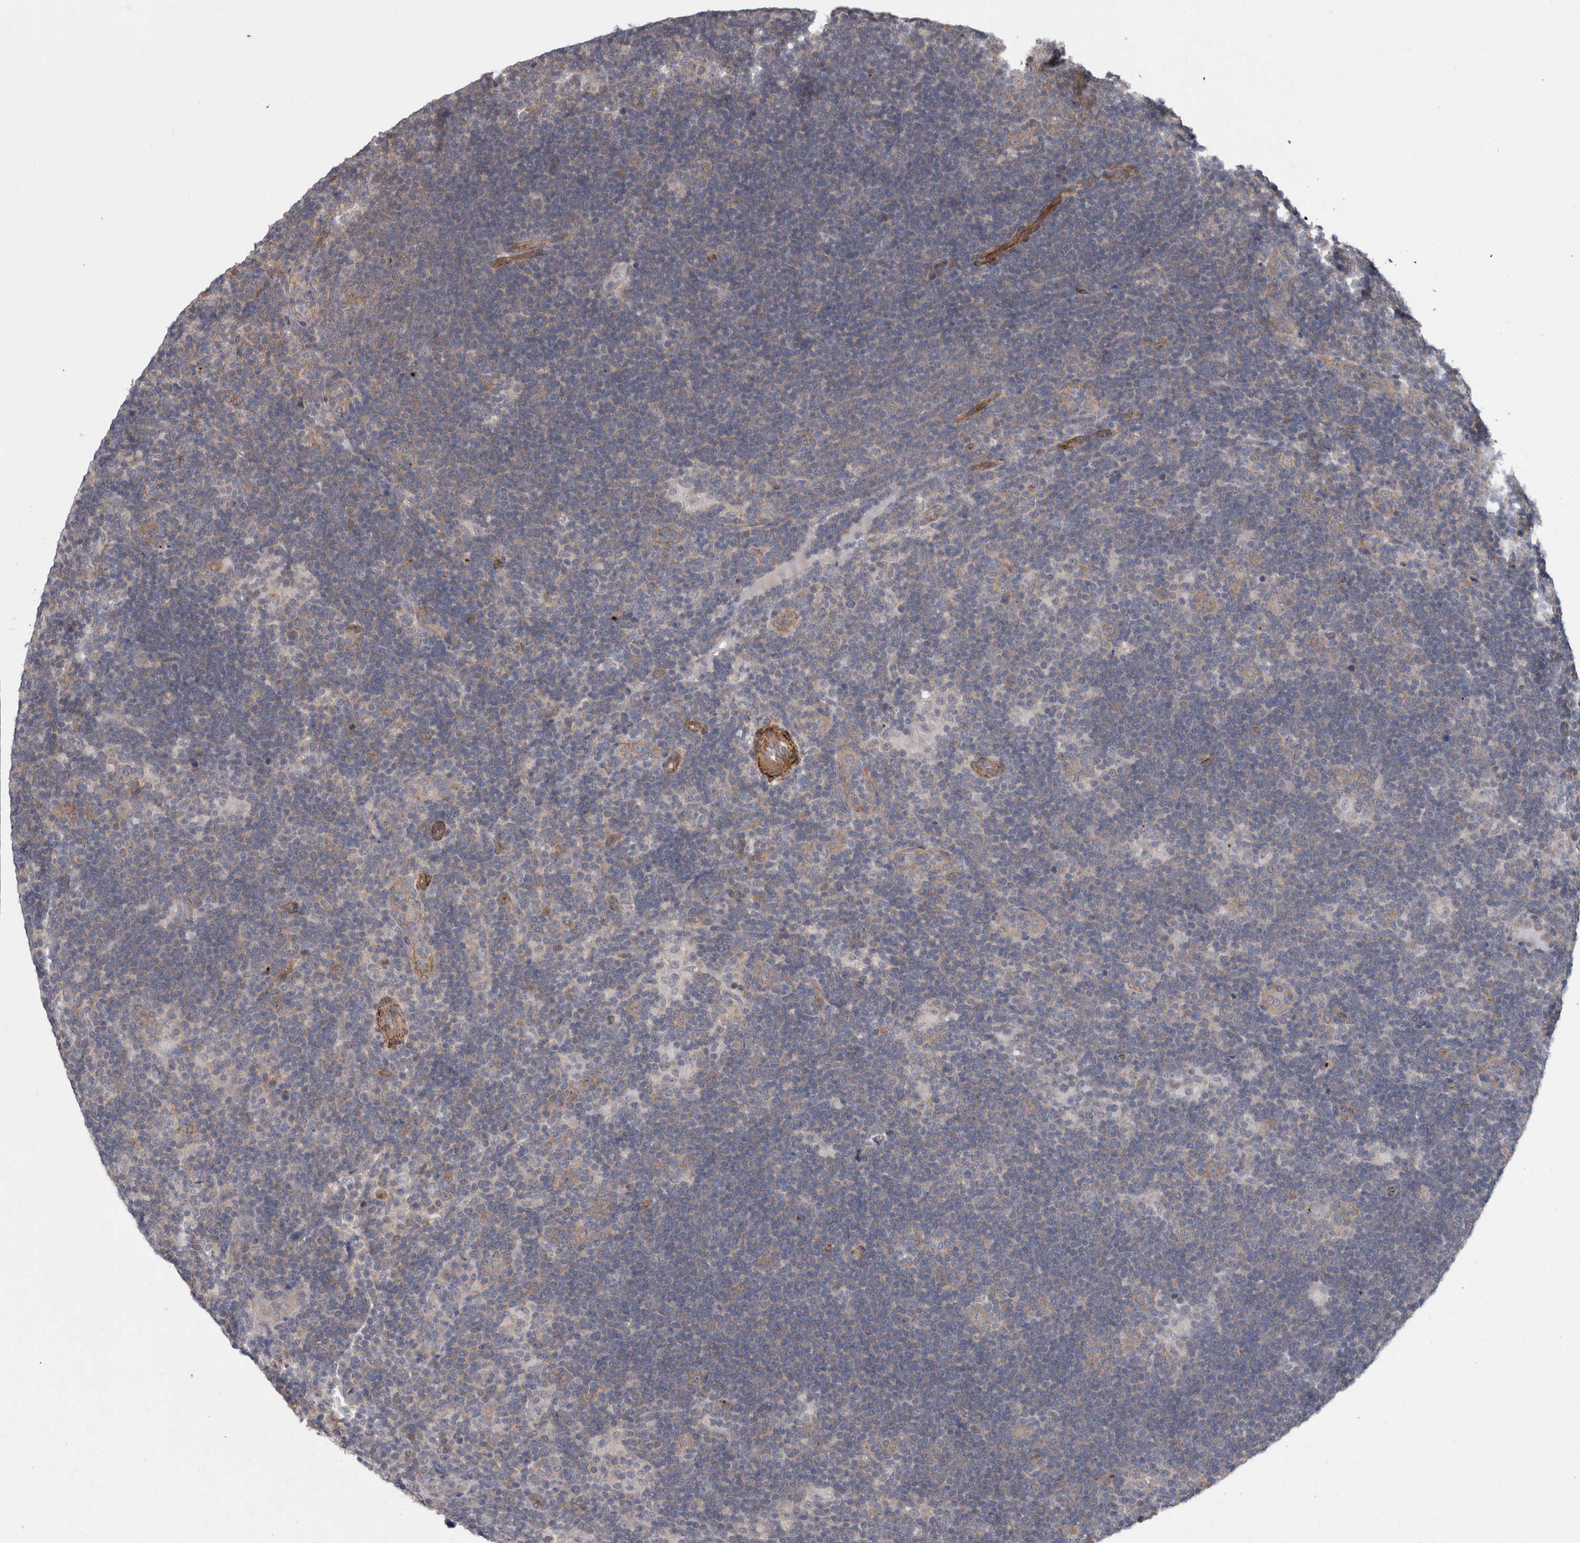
{"staining": {"intensity": "weak", "quantity": "25%-75%", "location": "cytoplasmic/membranous"}, "tissue": "lymphoma", "cell_type": "Tumor cells", "image_type": "cancer", "snomed": [{"axis": "morphology", "description": "Hodgkin's disease, NOS"}, {"axis": "topography", "description": "Lymph node"}], "caption": "IHC photomicrograph of neoplastic tissue: human lymphoma stained using IHC demonstrates low levels of weak protein expression localized specifically in the cytoplasmic/membranous of tumor cells, appearing as a cytoplasmic/membranous brown color.", "gene": "DDX6", "patient": {"sex": "female", "age": 57}}